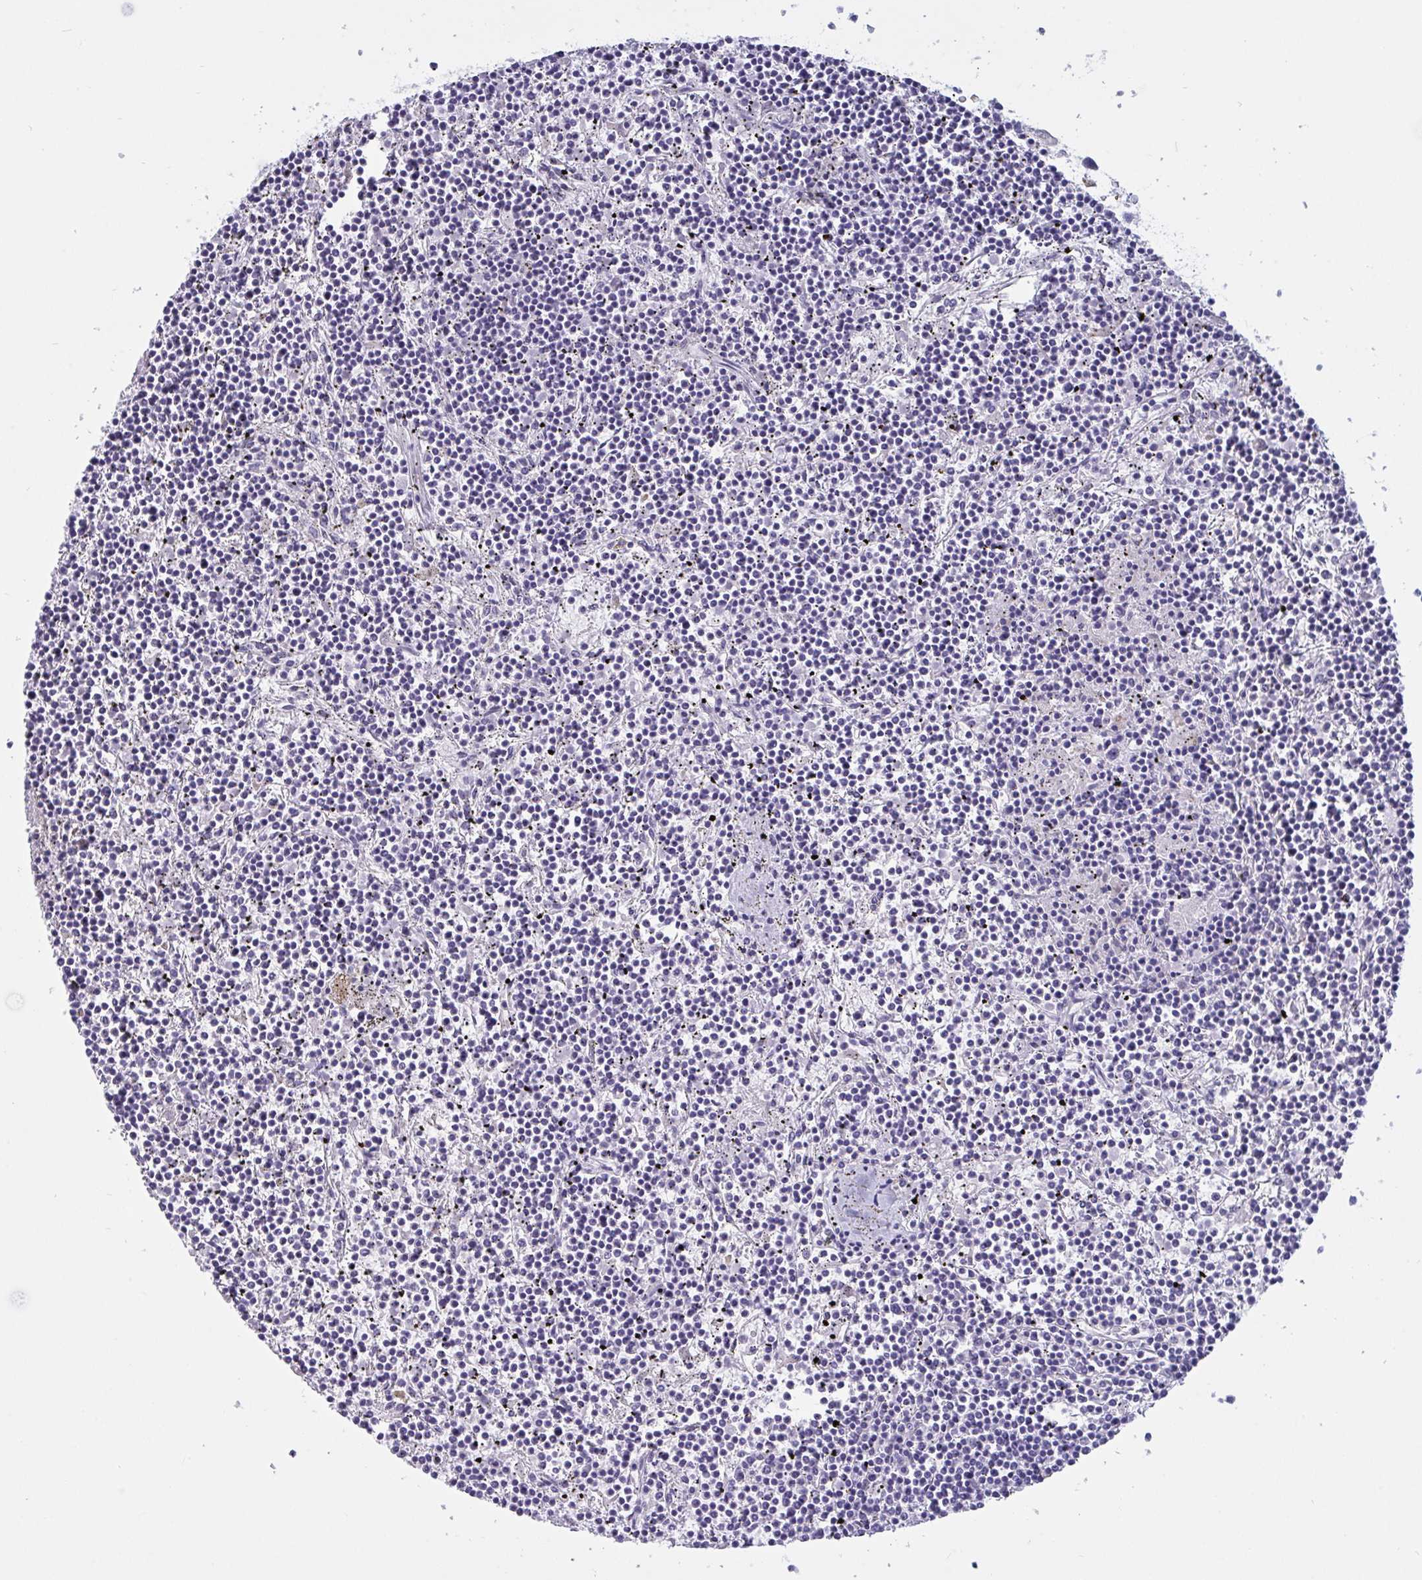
{"staining": {"intensity": "negative", "quantity": "none", "location": "none"}, "tissue": "lymphoma", "cell_type": "Tumor cells", "image_type": "cancer", "snomed": [{"axis": "morphology", "description": "Malignant lymphoma, non-Hodgkin's type, Low grade"}, {"axis": "topography", "description": "Spleen"}], "caption": "Low-grade malignant lymphoma, non-Hodgkin's type was stained to show a protein in brown. There is no significant positivity in tumor cells.", "gene": "OXLD1", "patient": {"sex": "female", "age": 19}}